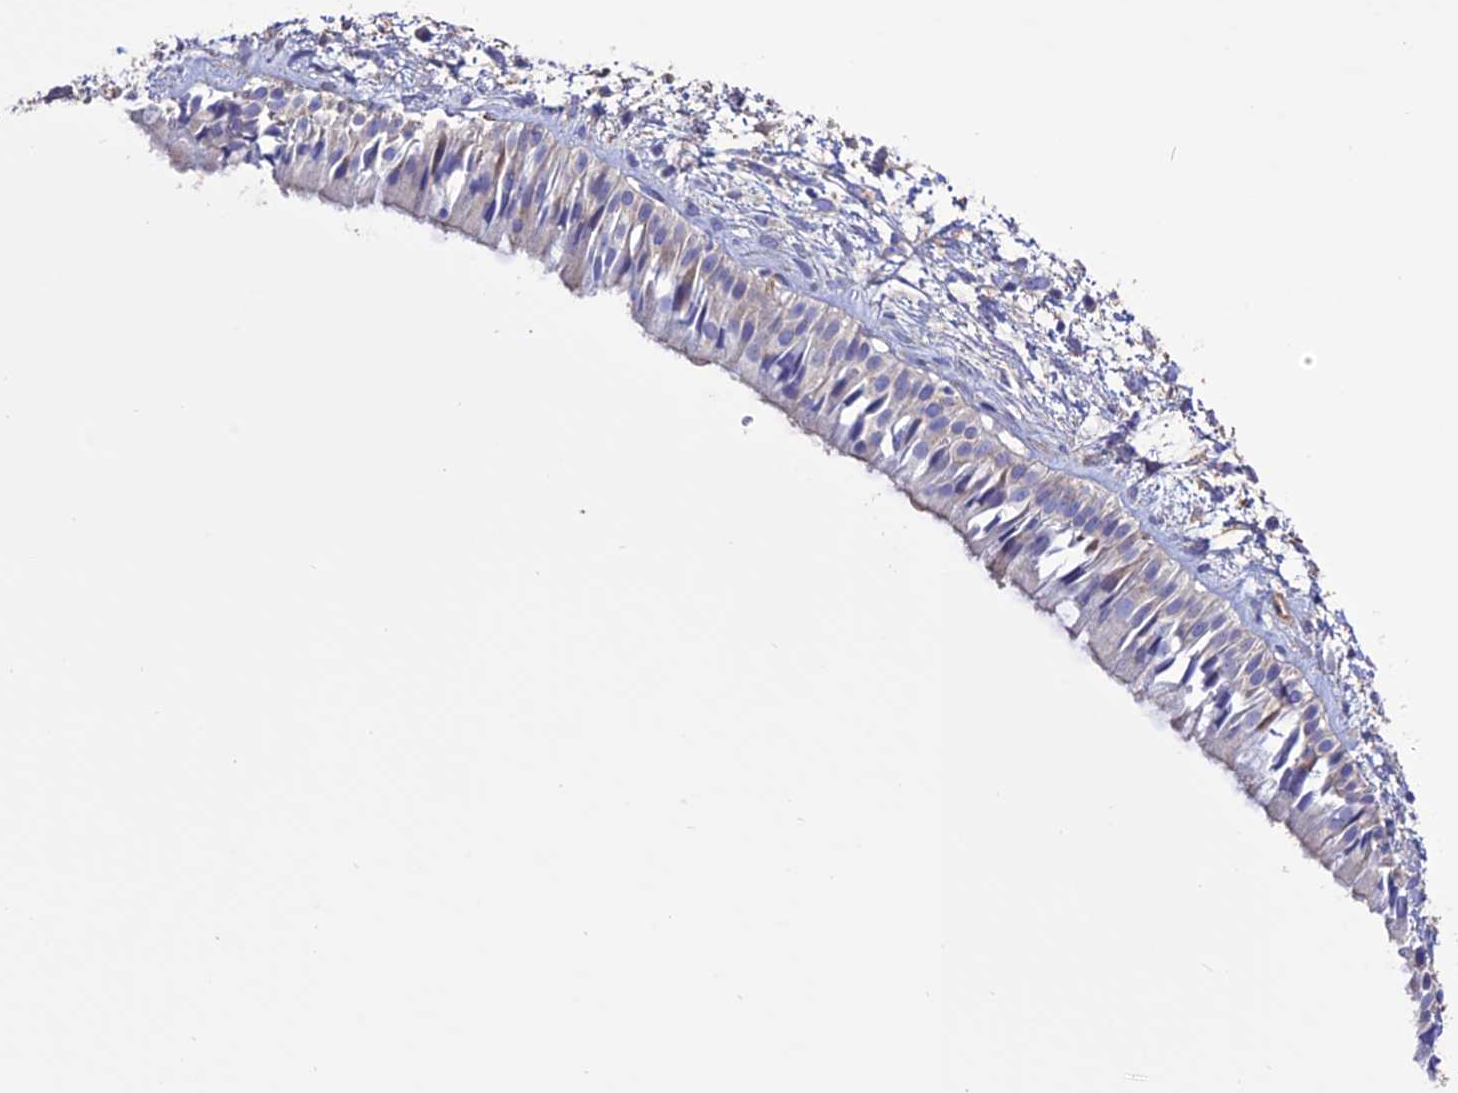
{"staining": {"intensity": "moderate", "quantity": "25%-75%", "location": "cytoplasmic/membranous"}, "tissue": "nasopharynx", "cell_type": "Respiratory epithelial cells", "image_type": "normal", "snomed": [{"axis": "morphology", "description": "Normal tissue, NOS"}, {"axis": "topography", "description": "Nasopharynx"}], "caption": "Normal nasopharynx was stained to show a protein in brown. There is medium levels of moderate cytoplasmic/membranous staining in about 25%-75% of respiratory epithelial cells. (DAB IHC with brightfield microscopy, high magnification).", "gene": "REX1BD", "patient": {"sex": "male", "age": 22}}